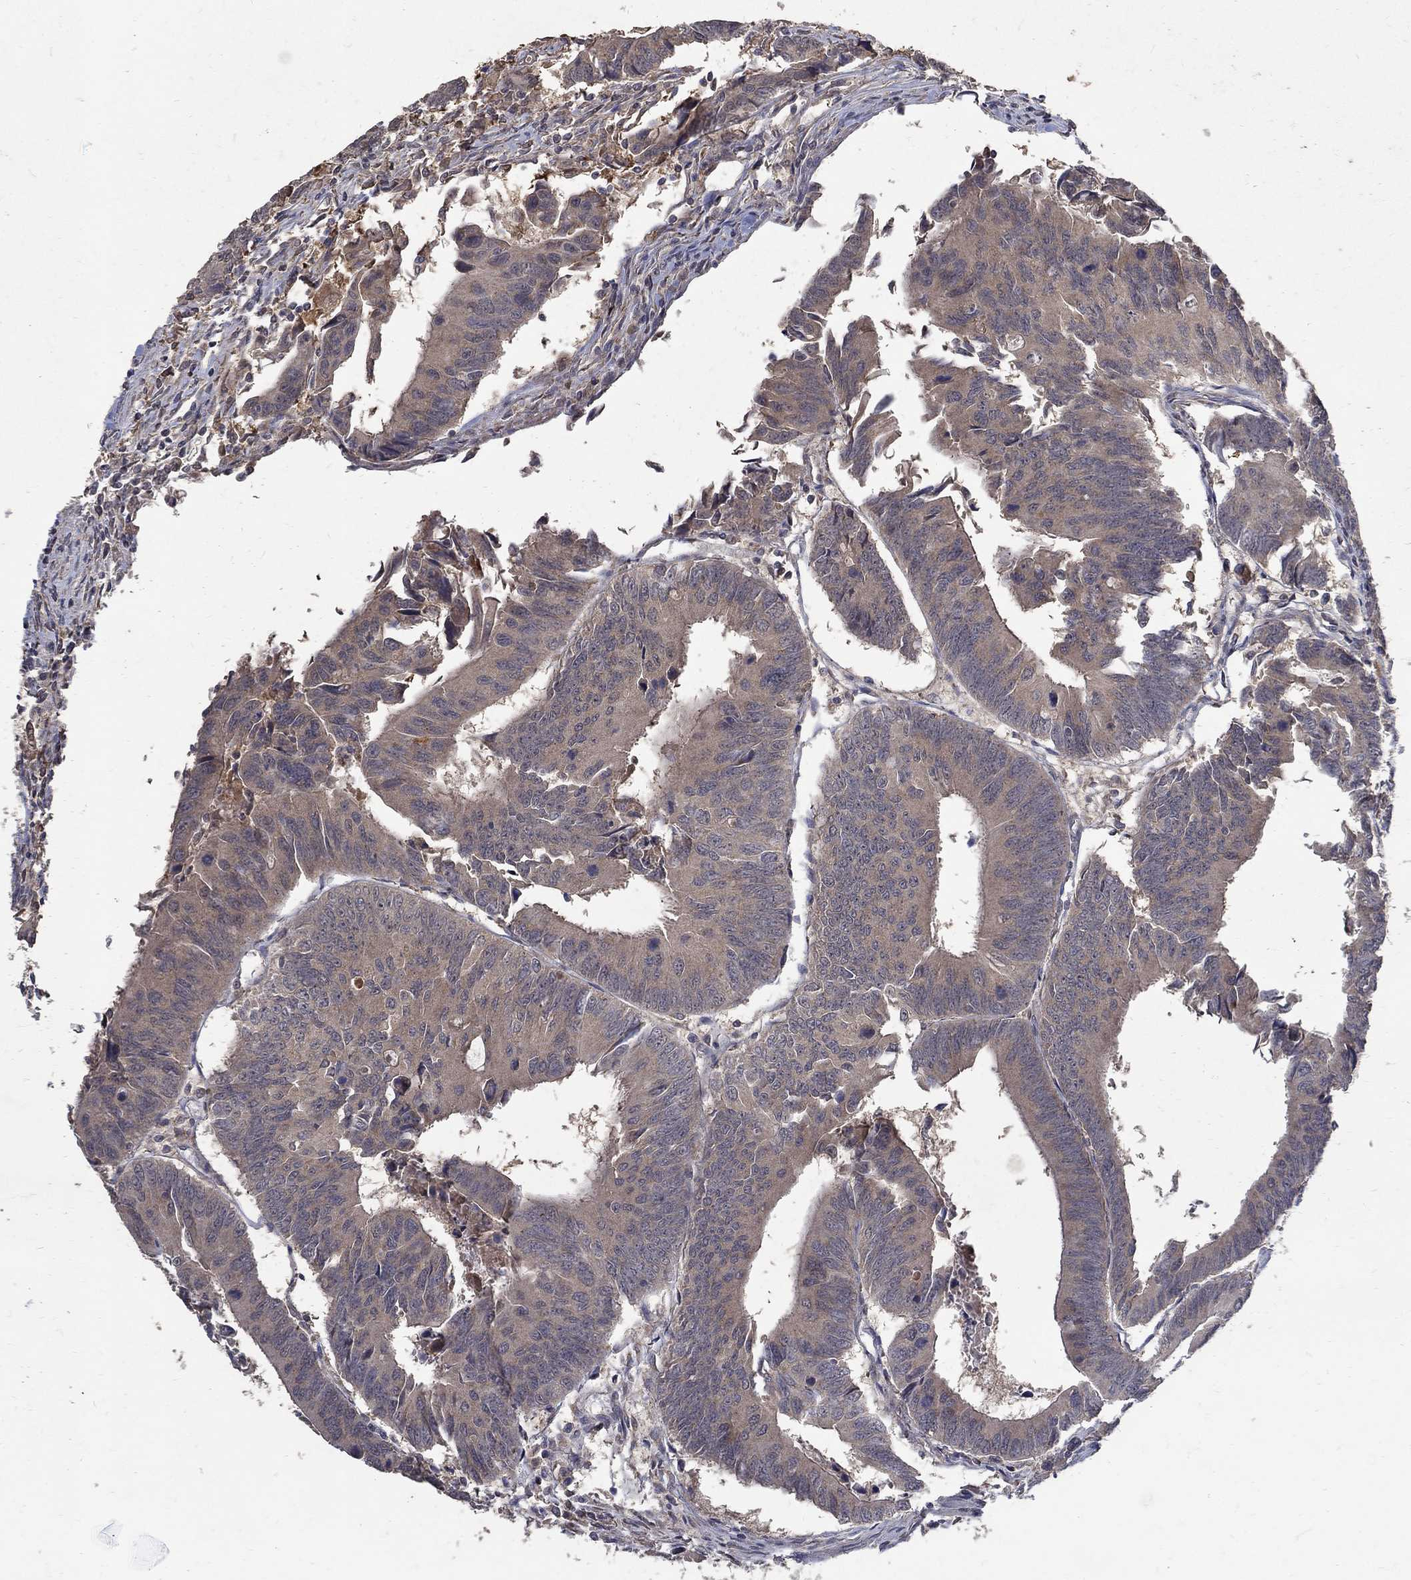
{"staining": {"intensity": "weak", "quantity": ">75%", "location": "cytoplasmic/membranous"}, "tissue": "colorectal cancer", "cell_type": "Tumor cells", "image_type": "cancer", "snomed": [{"axis": "morphology", "description": "Adenocarcinoma, NOS"}, {"axis": "topography", "description": "Rectum"}], "caption": "Colorectal adenocarcinoma stained with immunohistochemistry (IHC) reveals weak cytoplasmic/membranous staining in approximately >75% of tumor cells. The protein of interest is shown in brown color, while the nuclei are stained blue.", "gene": "C17orf75", "patient": {"sex": "male", "age": 67}}